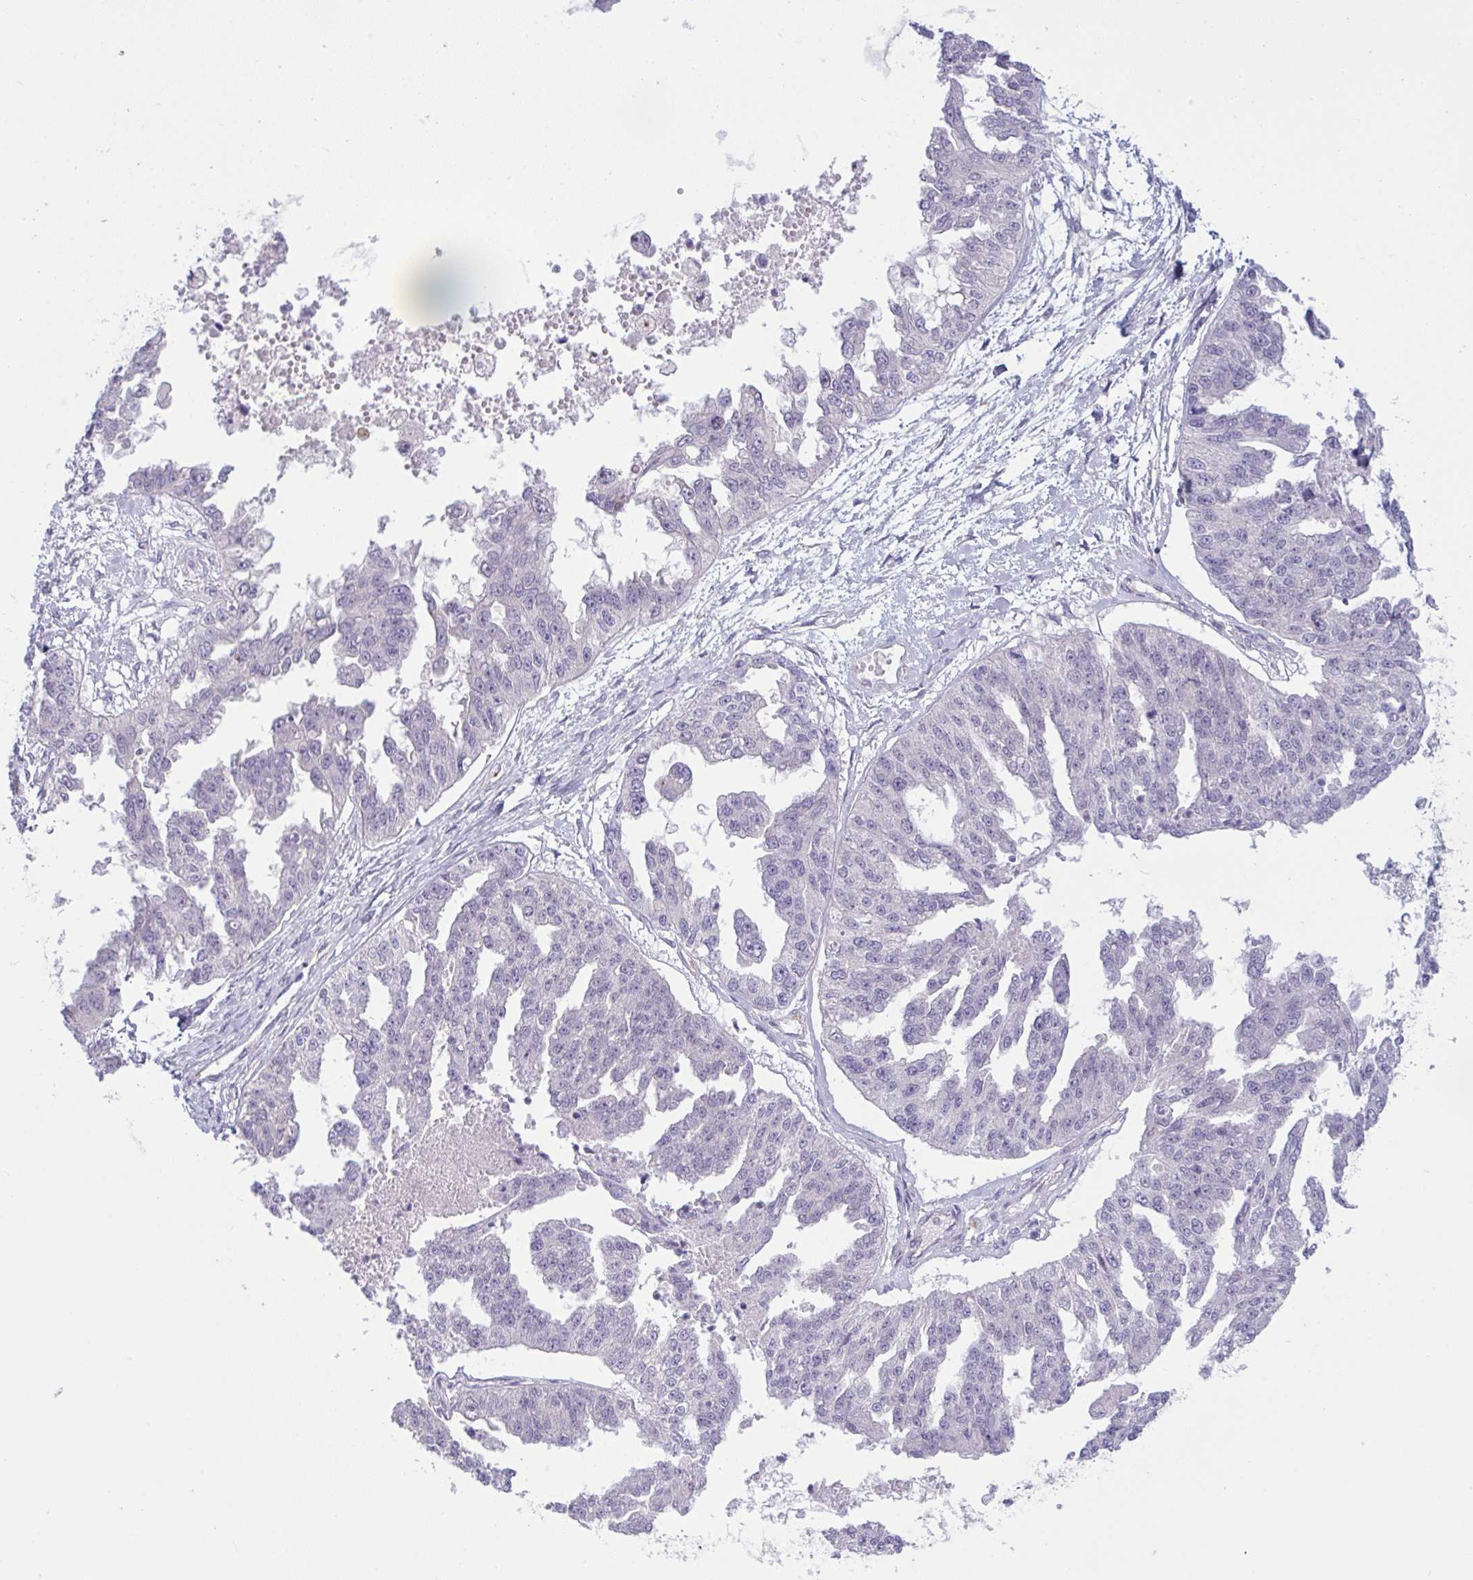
{"staining": {"intensity": "negative", "quantity": "none", "location": "none"}, "tissue": "ovarian cancer", "cell_type": "Tumor cells", "image_type": "cancer", "snomed": [{"axis": "morphology", "description": "Cystadenocarcinoma, serous, NOS"}, {"axis": "topography", "description": "Ovary"}], "caption": "A histopathology image of ovarian cancer (serous cystadenocarcinoma) stained for a protein exhibits no brown staining in tumor cells.", "gene": "DCBLD1", "patient": {"sex": "female", "age": 58}}